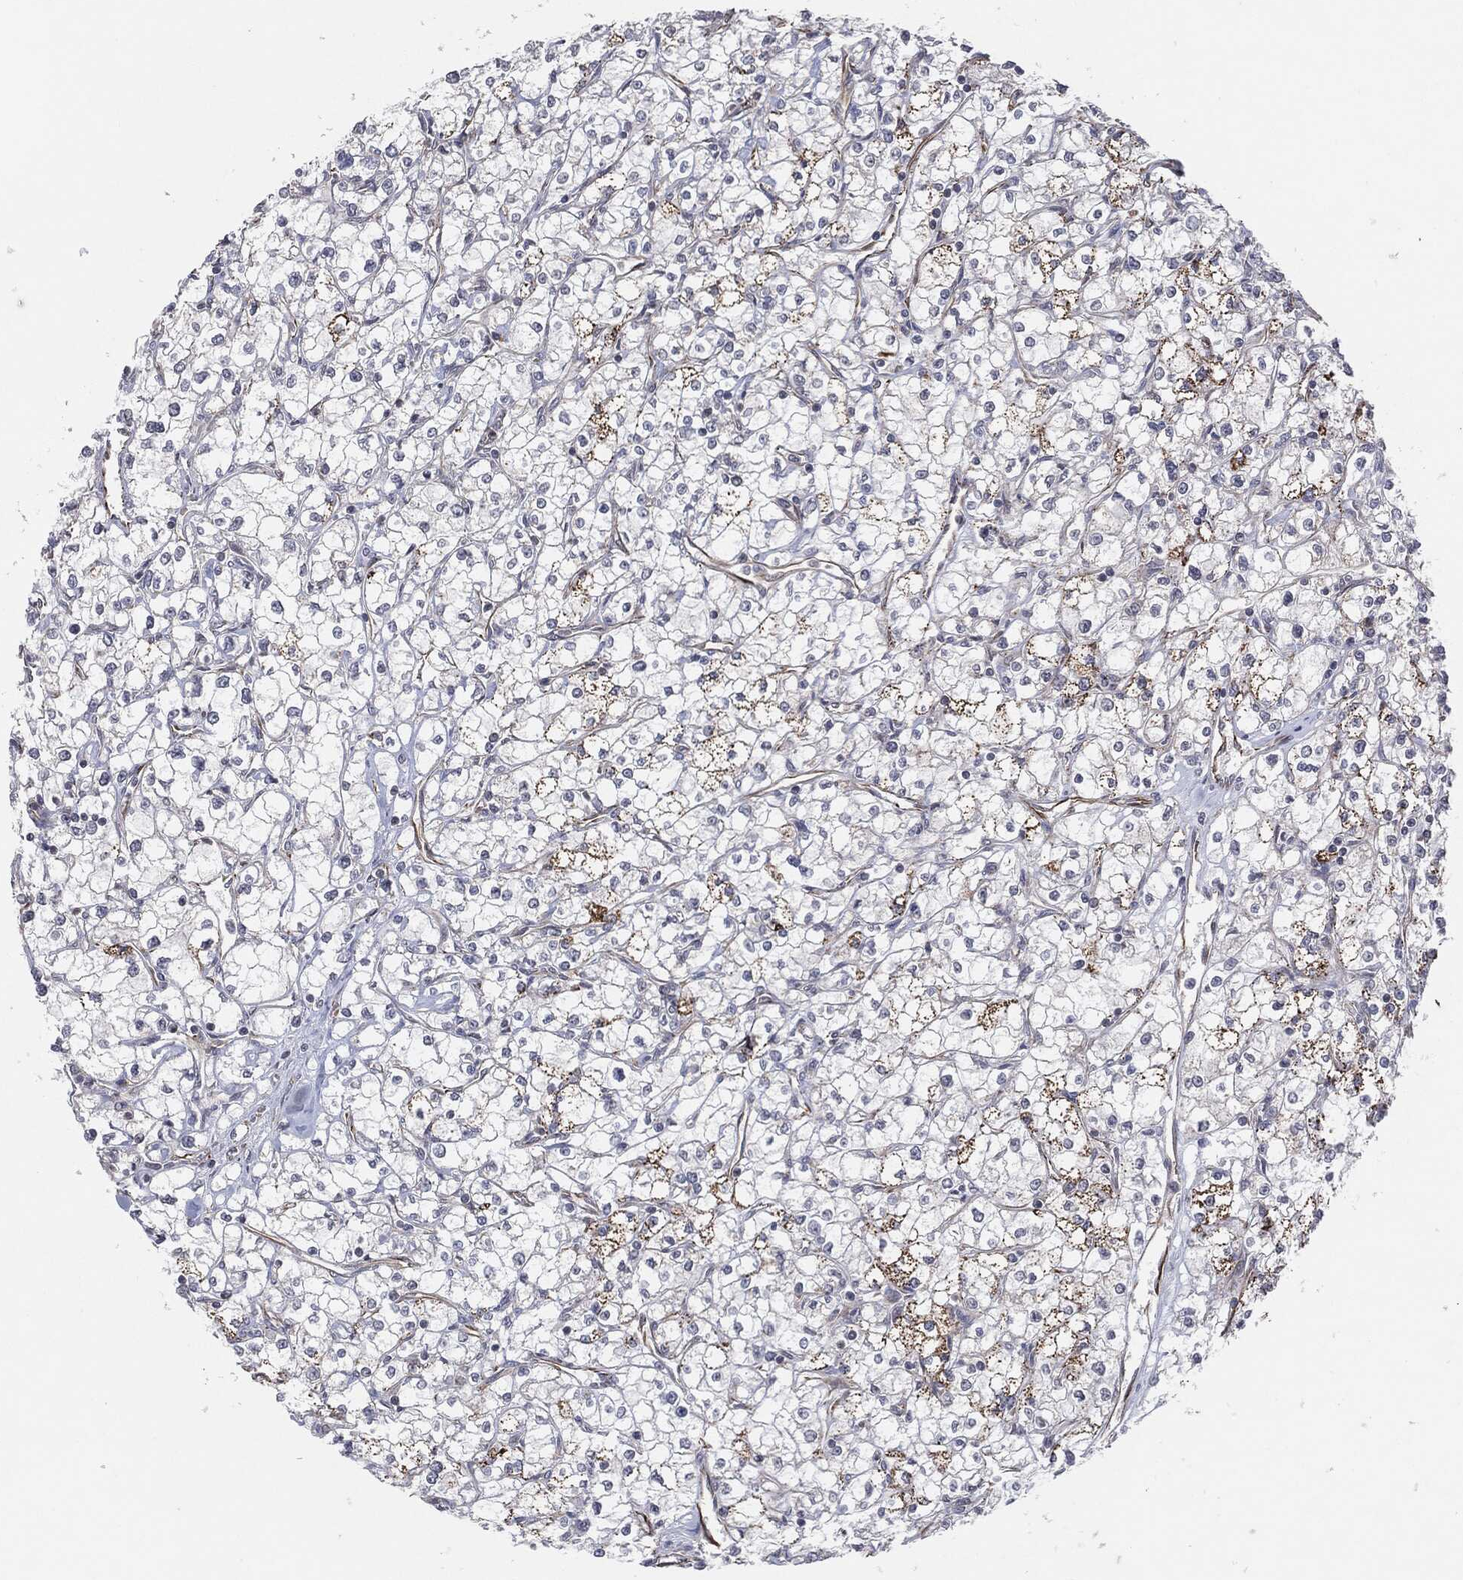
{"staining": {"intensity": "negative", "quantity": "none", "location": "none"}, "tissue": "renal cancer", "cell_type": "Tumor cells", "image_type": "cancer", "snomed": [{"axis": "morphology", "description": "Adenocarcinoma, NOS"}, {"axis": "topography", "description": "Kidney"}], "caption": "This is an immunohistochemistry (IHC) image of human renal cancer. There is no staining in tumor cells.", "gene": "TP53RK", "patient": {"sex": "male", "age": 67}}